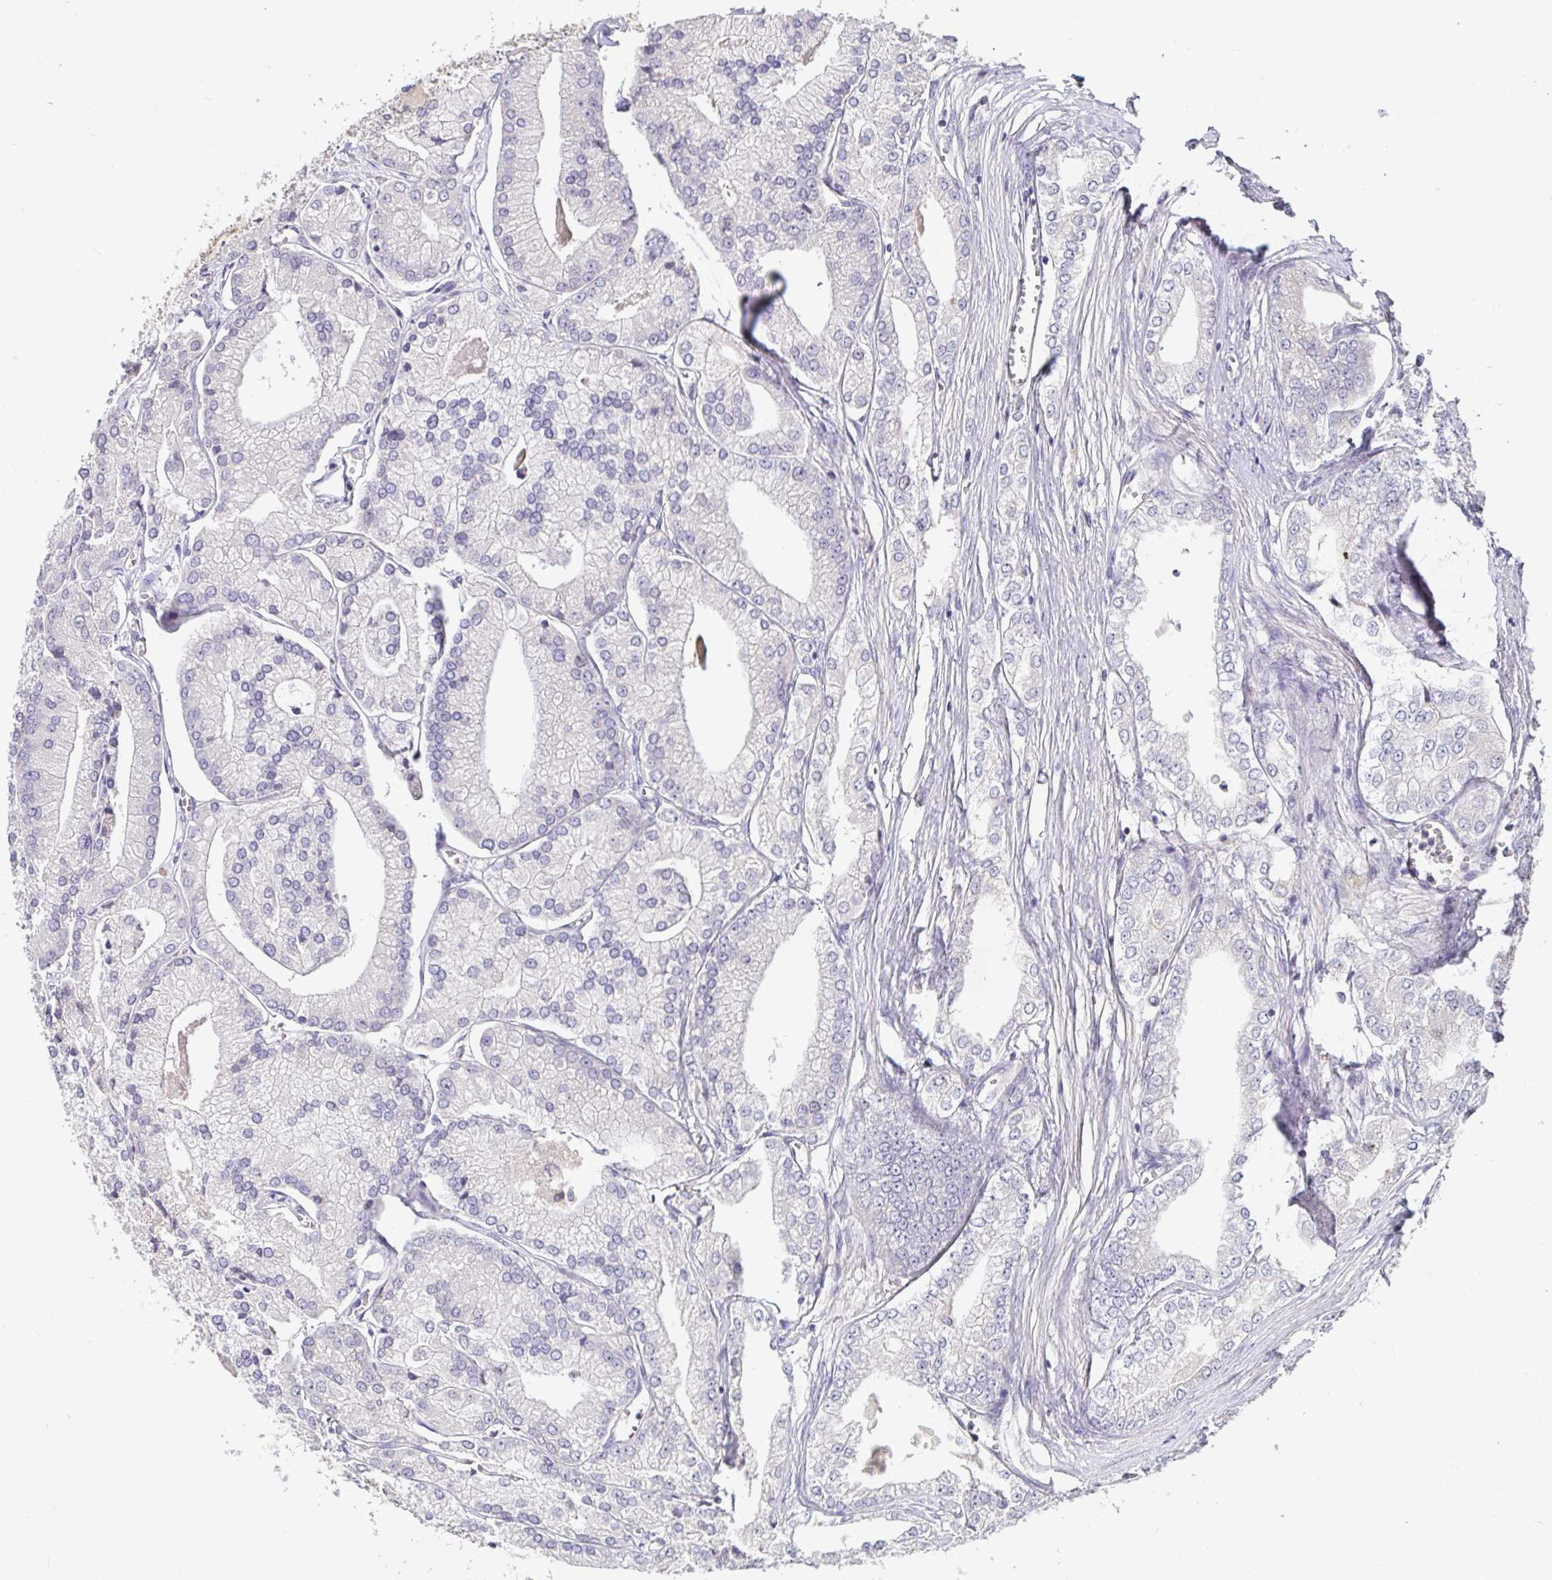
{"staining": {"intensity": "negative", "quantity": "none", "location": "none"}, "tissue": "prostate cancer", "cell_type": "Tumor cells", "image_type": "cancer", "snomed": [{"axis": "morphology", "description": "Adenocarcinoma, High grade"}, {"axis": "topography", "description": "Prostate"}], "caption": "There is no significant positivity in tumor cells of prostate cancer. (DAB IHC, high magnification).", "gene": "ANLN", "patient": {"sex": "male", "age": 61}}